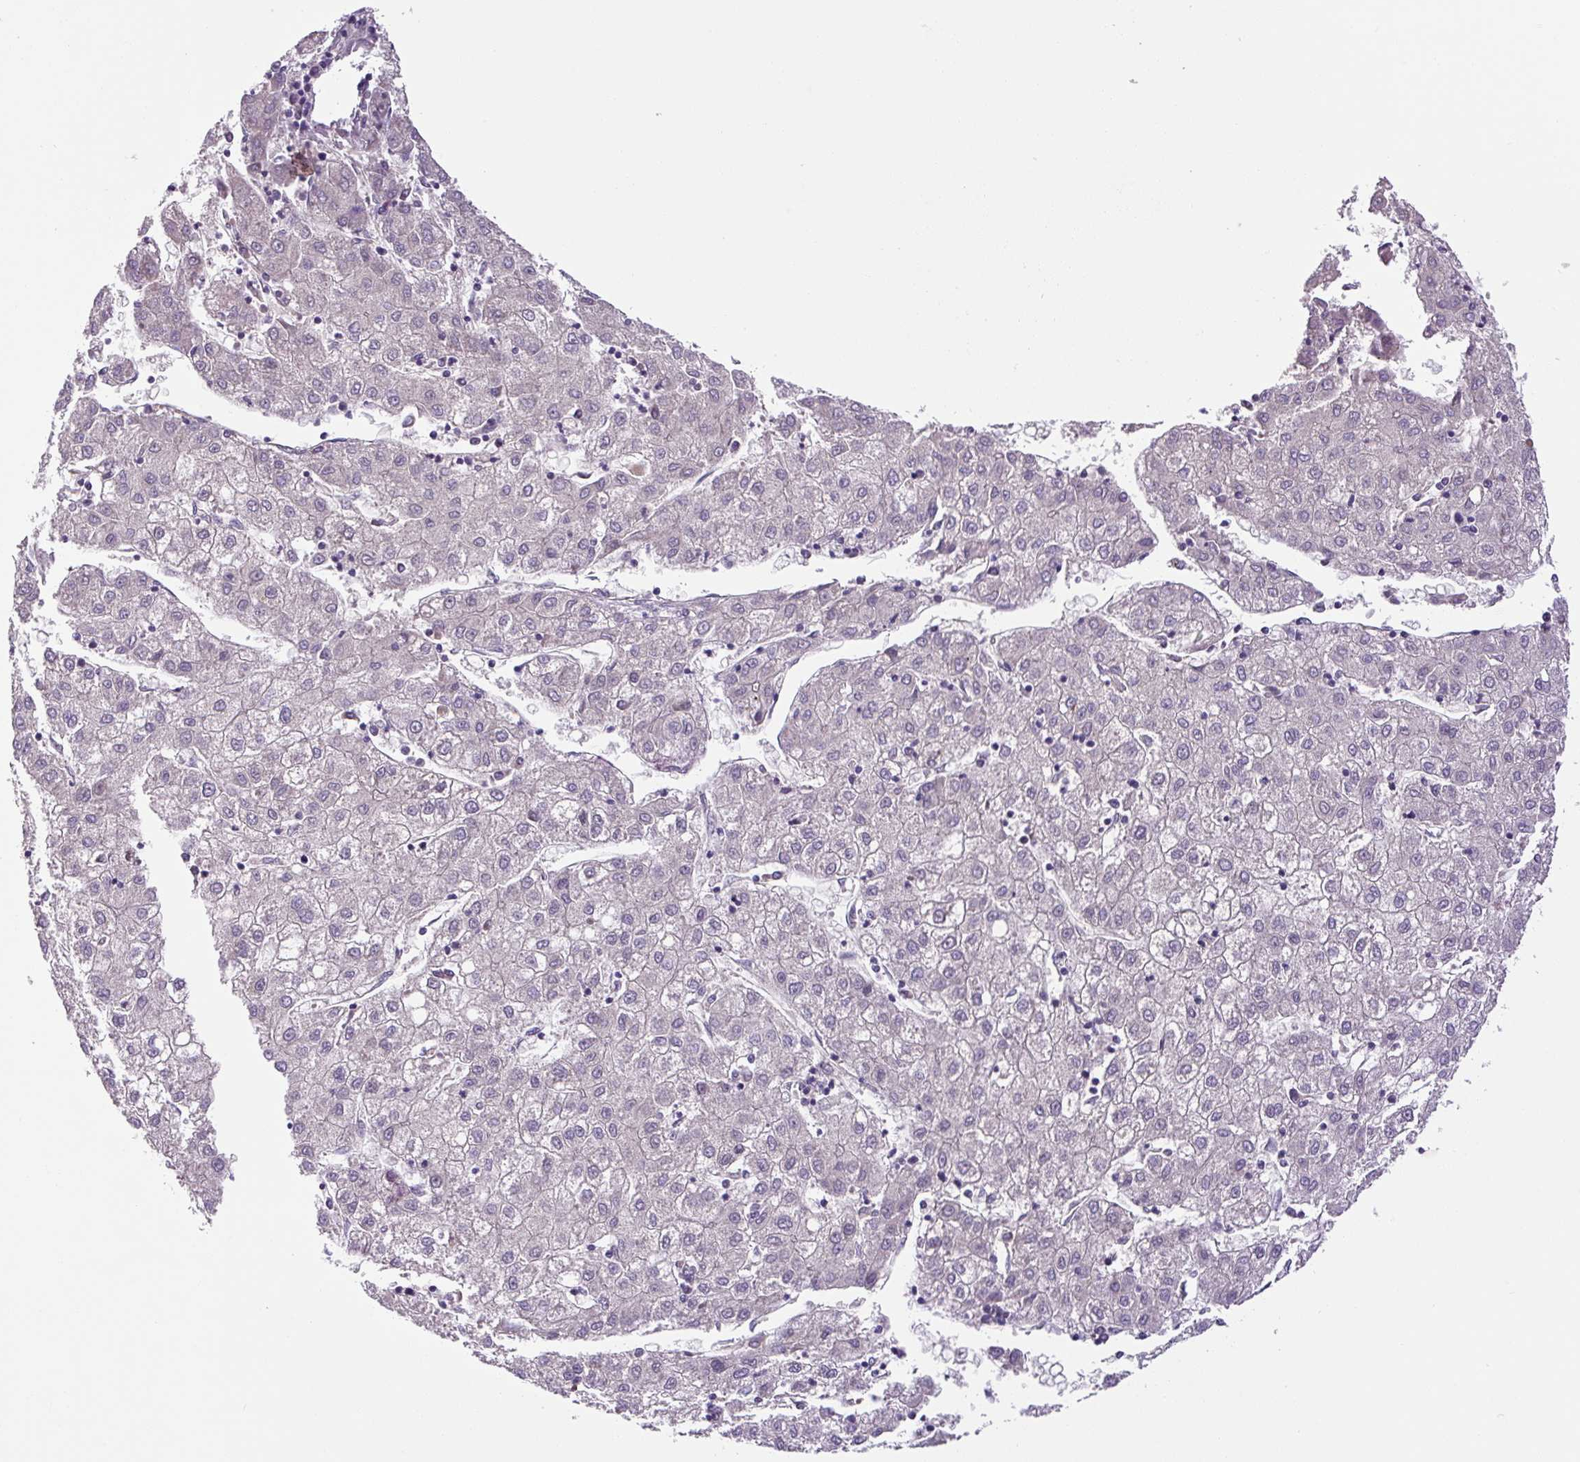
{"staining": {"intensity": "negative", "quantity": "none", "location": "none"}, "tissue": "liver cancer", "cell_type": "Tumor cells", "image_type": "cancer", "snomed": [{"axis": "morphology", "description": "Carcinoma, Hepatocellular, NOS"}, {"axis": "topography", "description": "Liver"}], "caption": "An image of human hepatocellular carcinoma (liver) is negative for staining in tumor cells.", "gene": "MFSD9", "patient": {"sex": "male", "age": 72}}